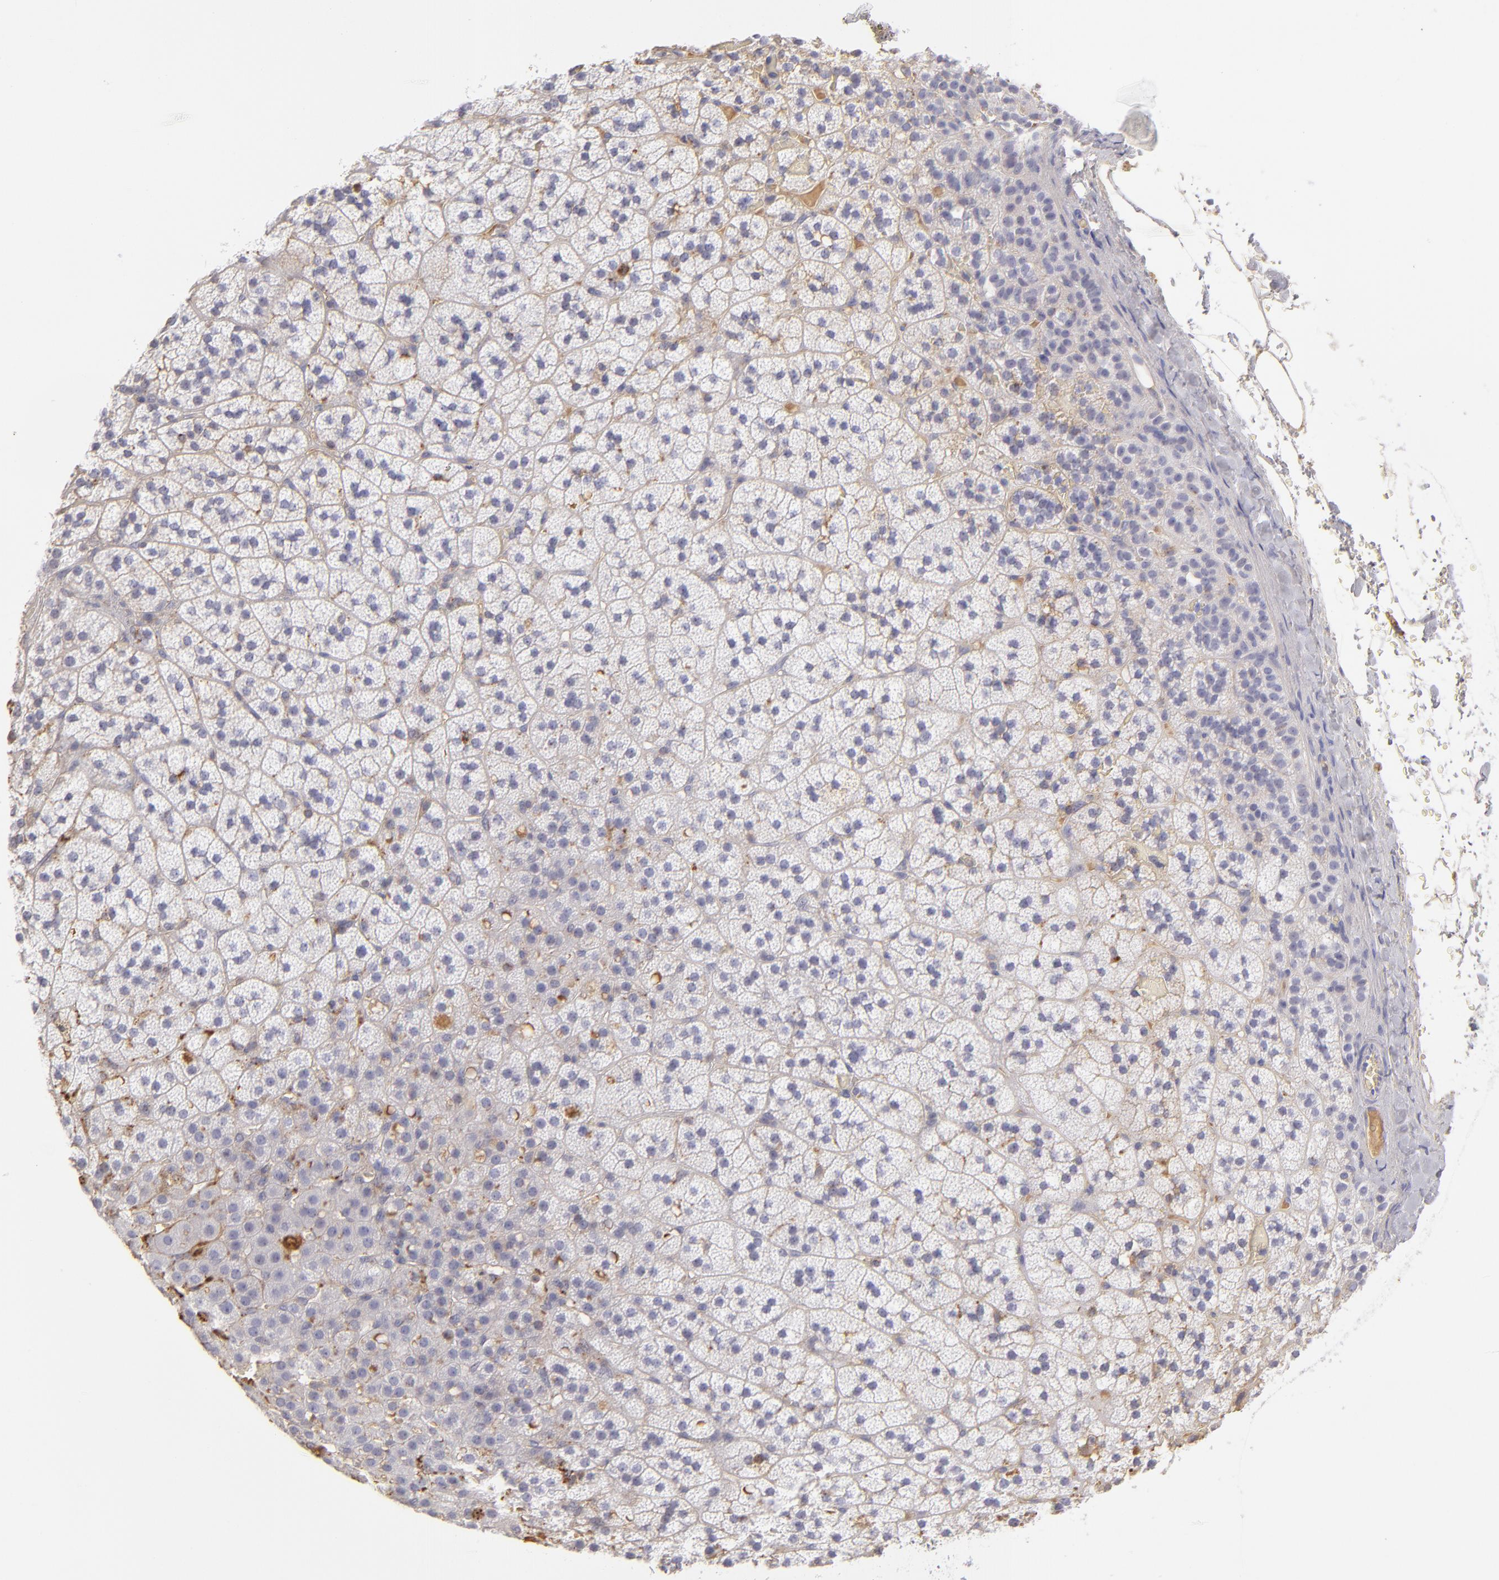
{"staining": {"intensity": "negative", "quantity": "none", "location": "none"}, "tissue": "adrenal gland", "cell_type": "Glandular cells", "image_type": "normal", "snomed": [{"axis": "morphology", "description": "Normal tissue, NOS"}, {"axis": "topography", "description": "Adrenal gland"}], "caption": "Glandular cells are negative for brown protein staining in normal adrenal gland. (Stains: DAB (3,3'-diaminobenzidine) IHC with hematoxylin counter stain, Microscopy: brightfield microscopy at high magnification).", "gene": "SERPINA1", "patient": {"sex": "male", "age": 35}}